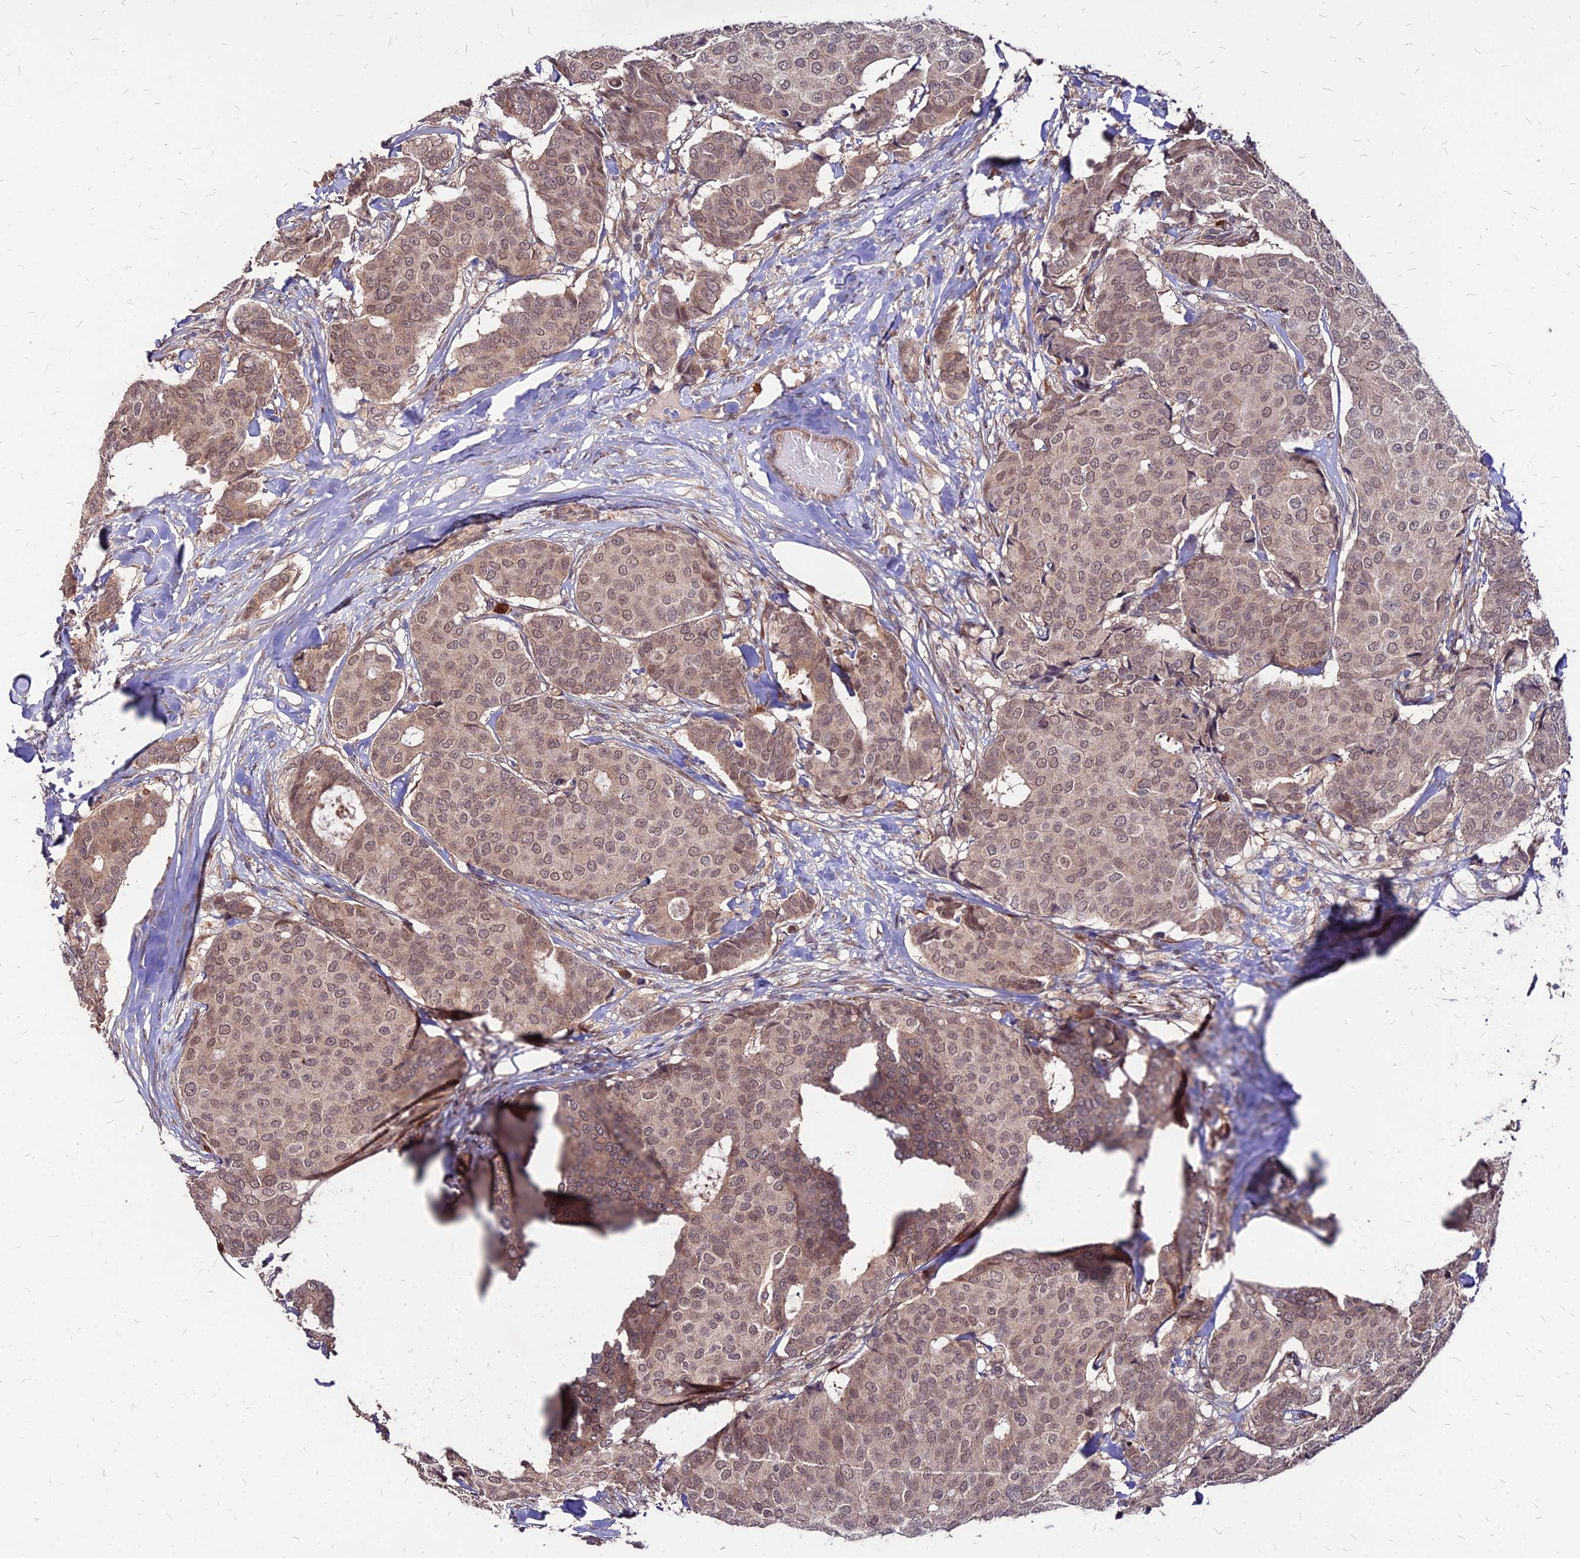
{"staining": {"intensity": "moderate", "quantity": ">75%", "location": "nuclear"}, "tissue": "breast cancer", "cell_type": "Tumor cells", "image_type": "cancer", "snomed": [{"axis": "morphology", "description": "Duct carcinoma"}, {"axis": "topography", "description": "Breast"}], "caption": "Protein expression by immunohistochemistry exhibits moderate nuclear expression in about >75% of tumor cells in intraductal carcinoma (breast). The protein of interest is shown in brown color, while the nuclei are stained blue.", "gene": "APBA3", "patient": {"sex": "female", "age": 75}}